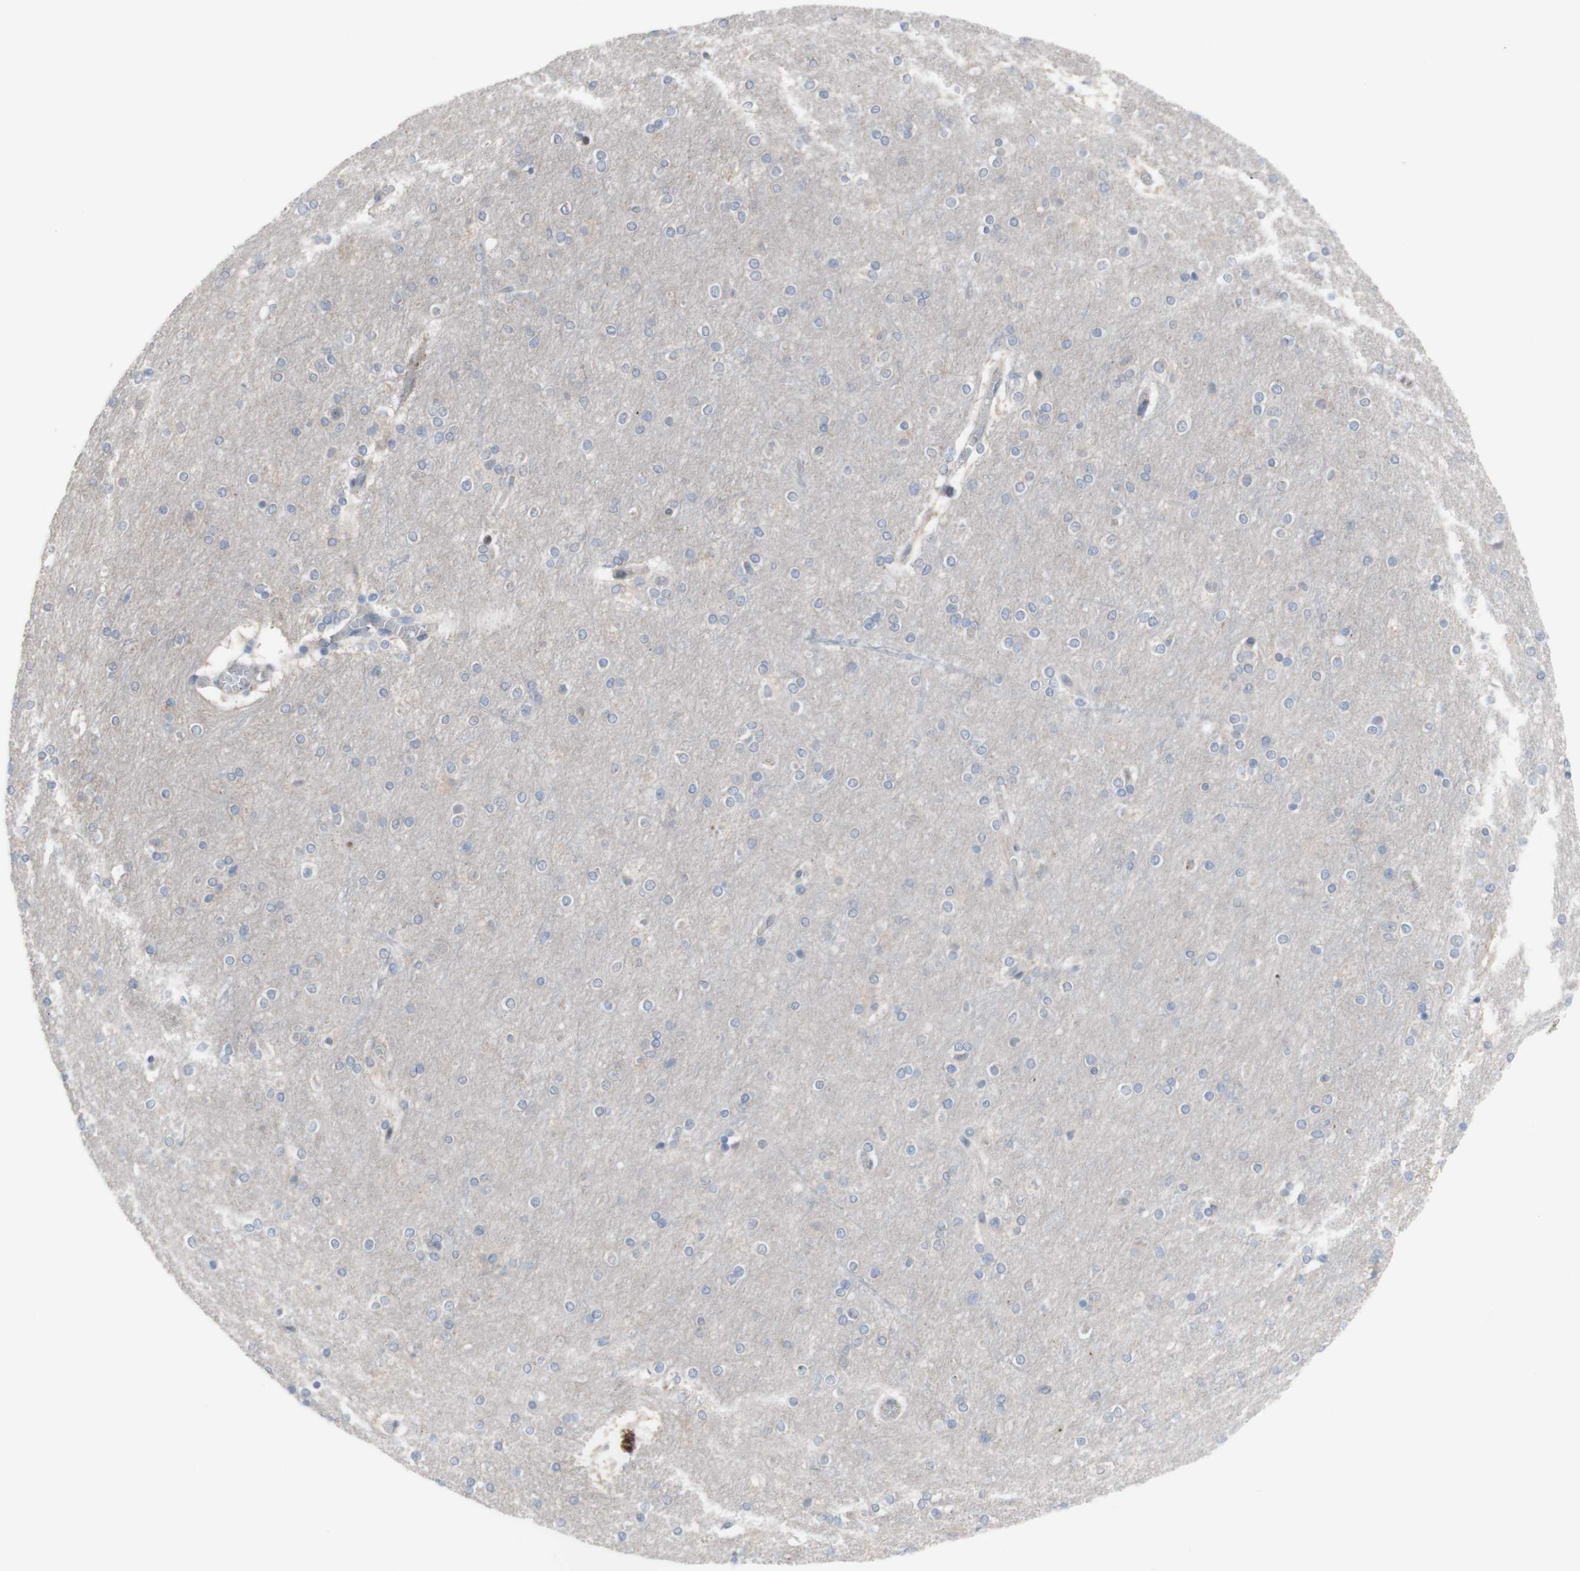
{"staining": {"intensity": "negative", "quantity": "none", "location": "none"}, "tissue": "cerebral cortex", "cell_type": "Endothelial cells", "image_type": "normal", "snomed": [{"axis": "morphology", "description": "Normal tissue, NOS"}, {"axis": "topography", "description": "Cerebral cortex"}], "caption": "Photomicrograph shows no significant protein expression in endothelial cells of normal cerebral cortex.", "gene": "PHTF2", "patient": {"sex": "female", "age": 54}}